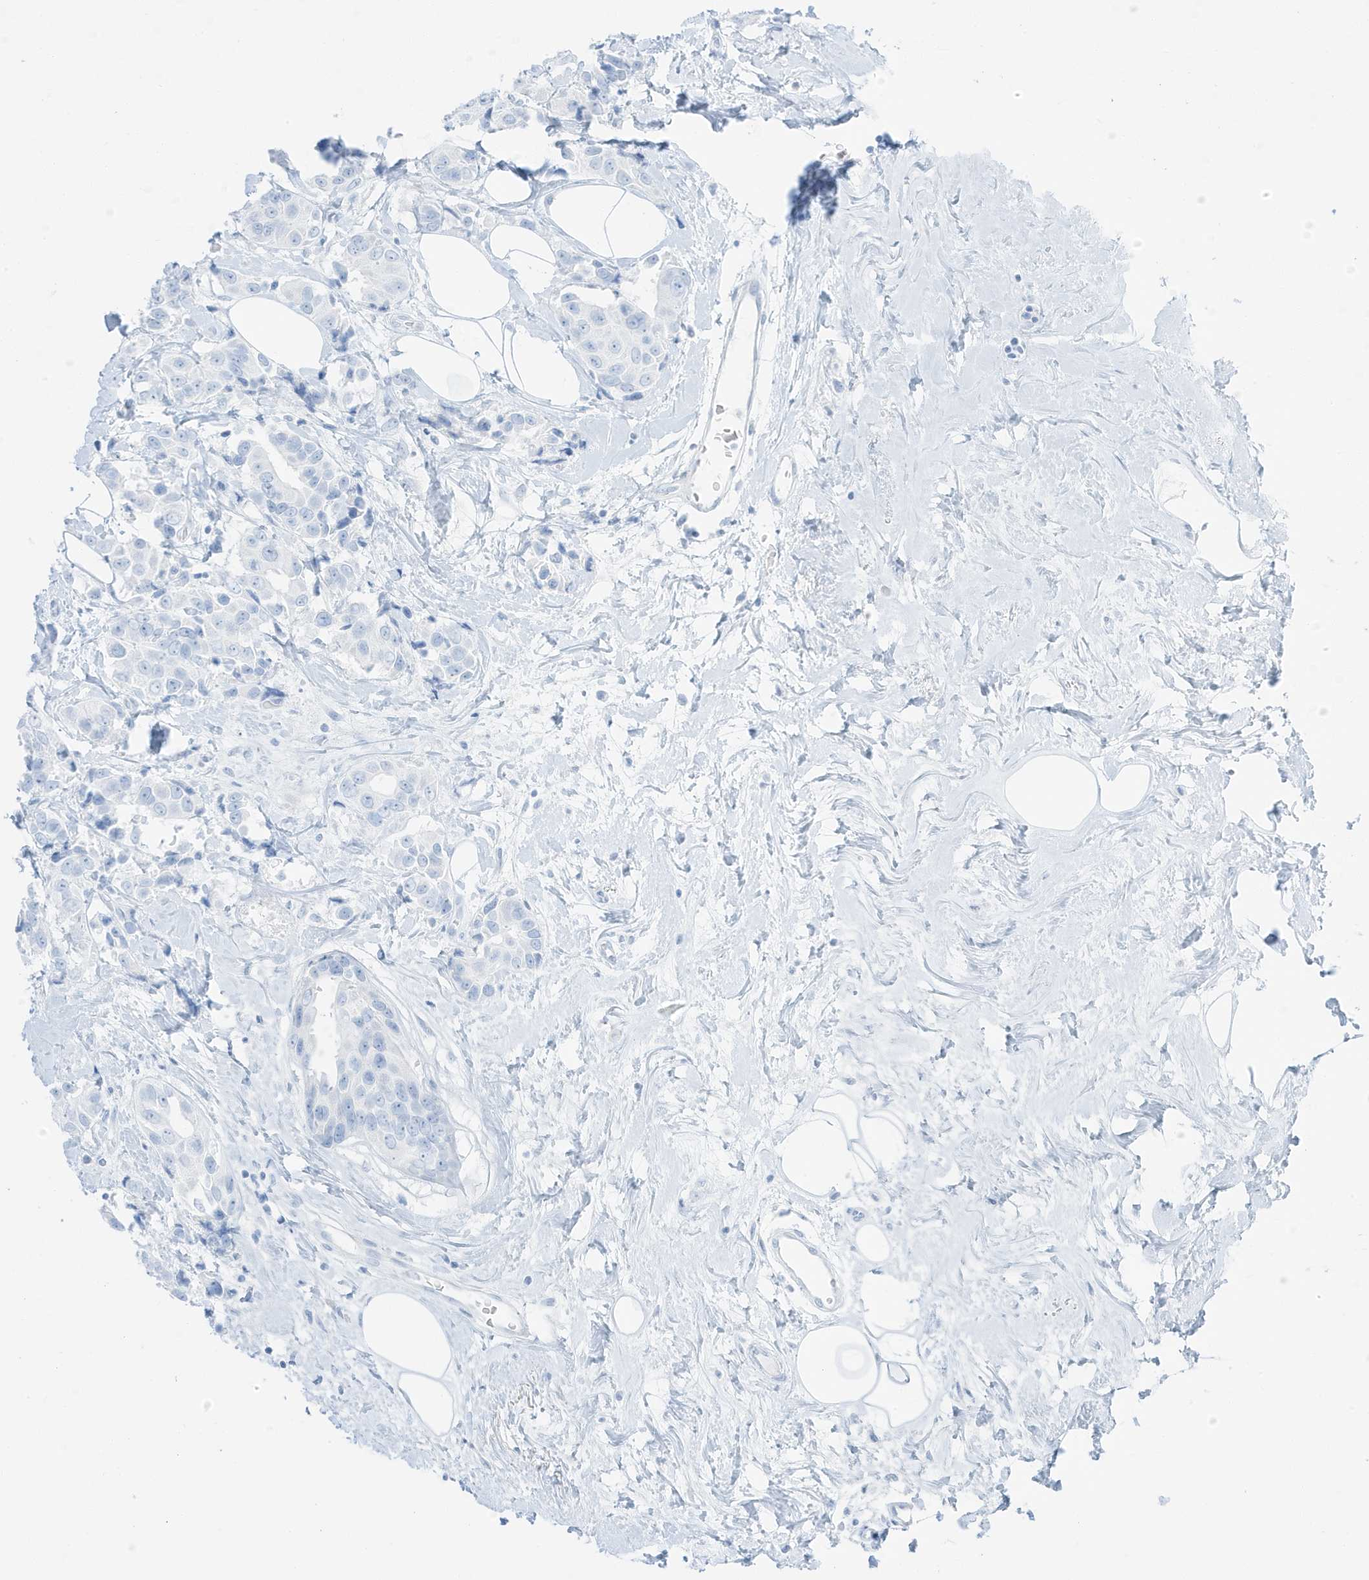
{"staining": {"intensity": "negative", "quantity": "none", "location": "none"}, "tissue": "breast cancer", "cell_type": "Tumor cells", "image_type": "cancer", "snomed": [{"axis": "morphology", "description": "Normal tissue, NOS"}, {"axis": "morphology", "description": "Duct carcinoma"}, {"axis": "topography", "description": "Breast"}], "caption": "Human invasive ductal carcinoma (breast) stained for a protein using immunohistochemistry (IHC) exhibits no staining in tumor cells.", "gene": "SLC22A13", "patient": {"sex": "female", "age": 39}}